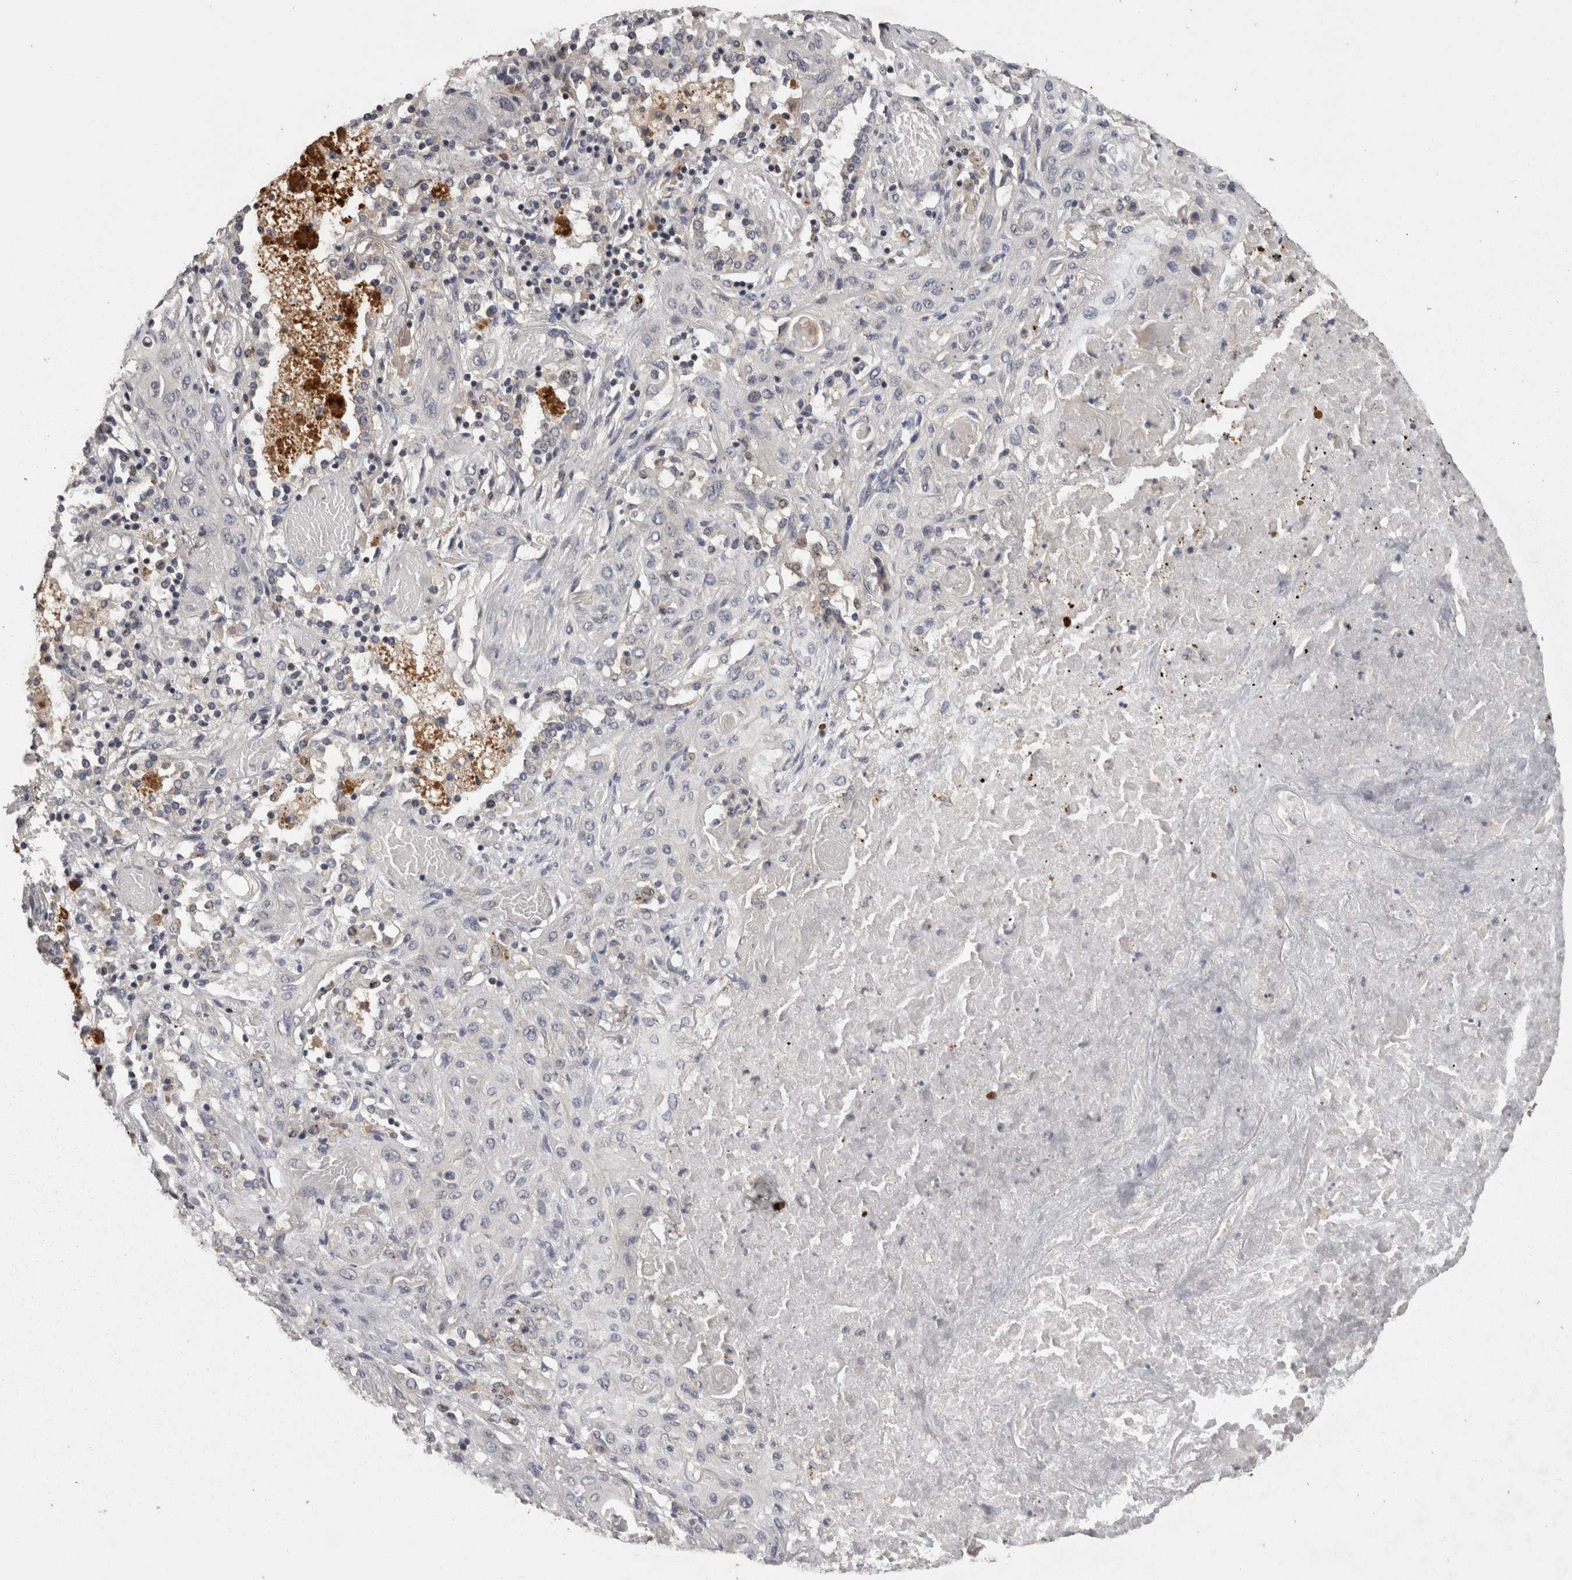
{"staining": {"intensity": "negative", "quantity": "none", "location": "none"}, "tissue": "lung cancer", "cell_type": "Tumor cells", "image_type": "cancer", "snomed": [{"axis": "morphology", "description": "Squamous cell carcinoma, NOS"}, {"axis": "topography", "description": "Lung"}], "caption": "This is an immunohistochemistry (IHC) image of lung squamous cell carcinoma. There is no staining in tumor cells.", "gene": "PCM1", "patient": {"sex": "female", "age": 47}}